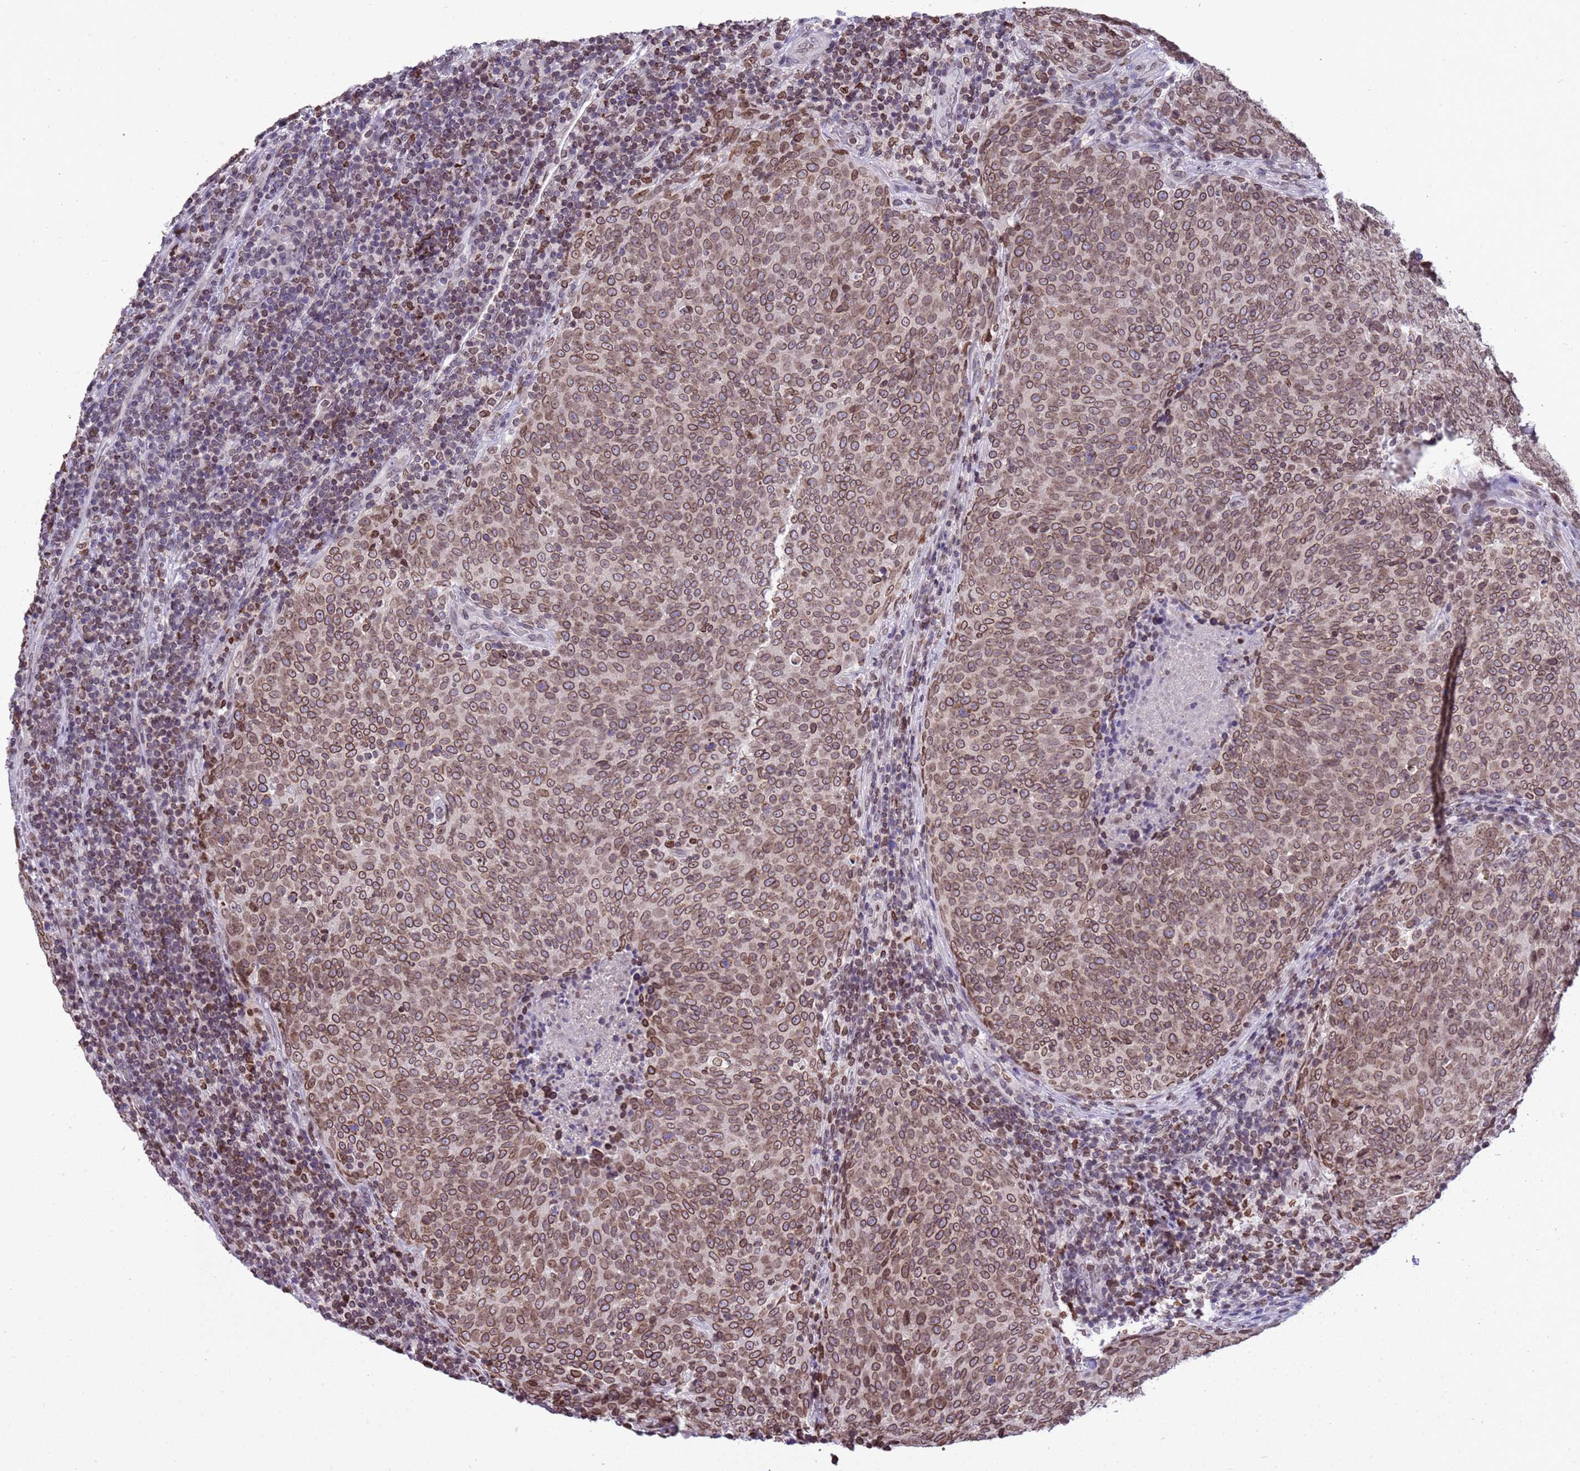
{"staining": {"intensity": "moderate", "quantity": ">75%", "location": "cytoplasmic/membranous,nuclear"}, "tissue": "head and neck cancer", "cell_type": "Tumor cells", "image_type": "cancer", "snomed": [{"axis": "morphology", "description": "Squamous cell carcinoma, NOS"}, {"axis": "morphology", "description": "Squamous cell carcinoma, metastatic, NOS"}, {"axis": "topography", "description": "Lymph node"}, {"axis": "topography", "description": "Head-Neck"}], "caption": "Metastatic squamous cell carcinoma (head and neck) was stained to show a protein in brown. There is medium levels of moderate cytoplasmic/membranous and nuclear staining in about >75% of tumor cells.", "gene": "DHX37", "patient": {"sex": "male", "age": 62}}